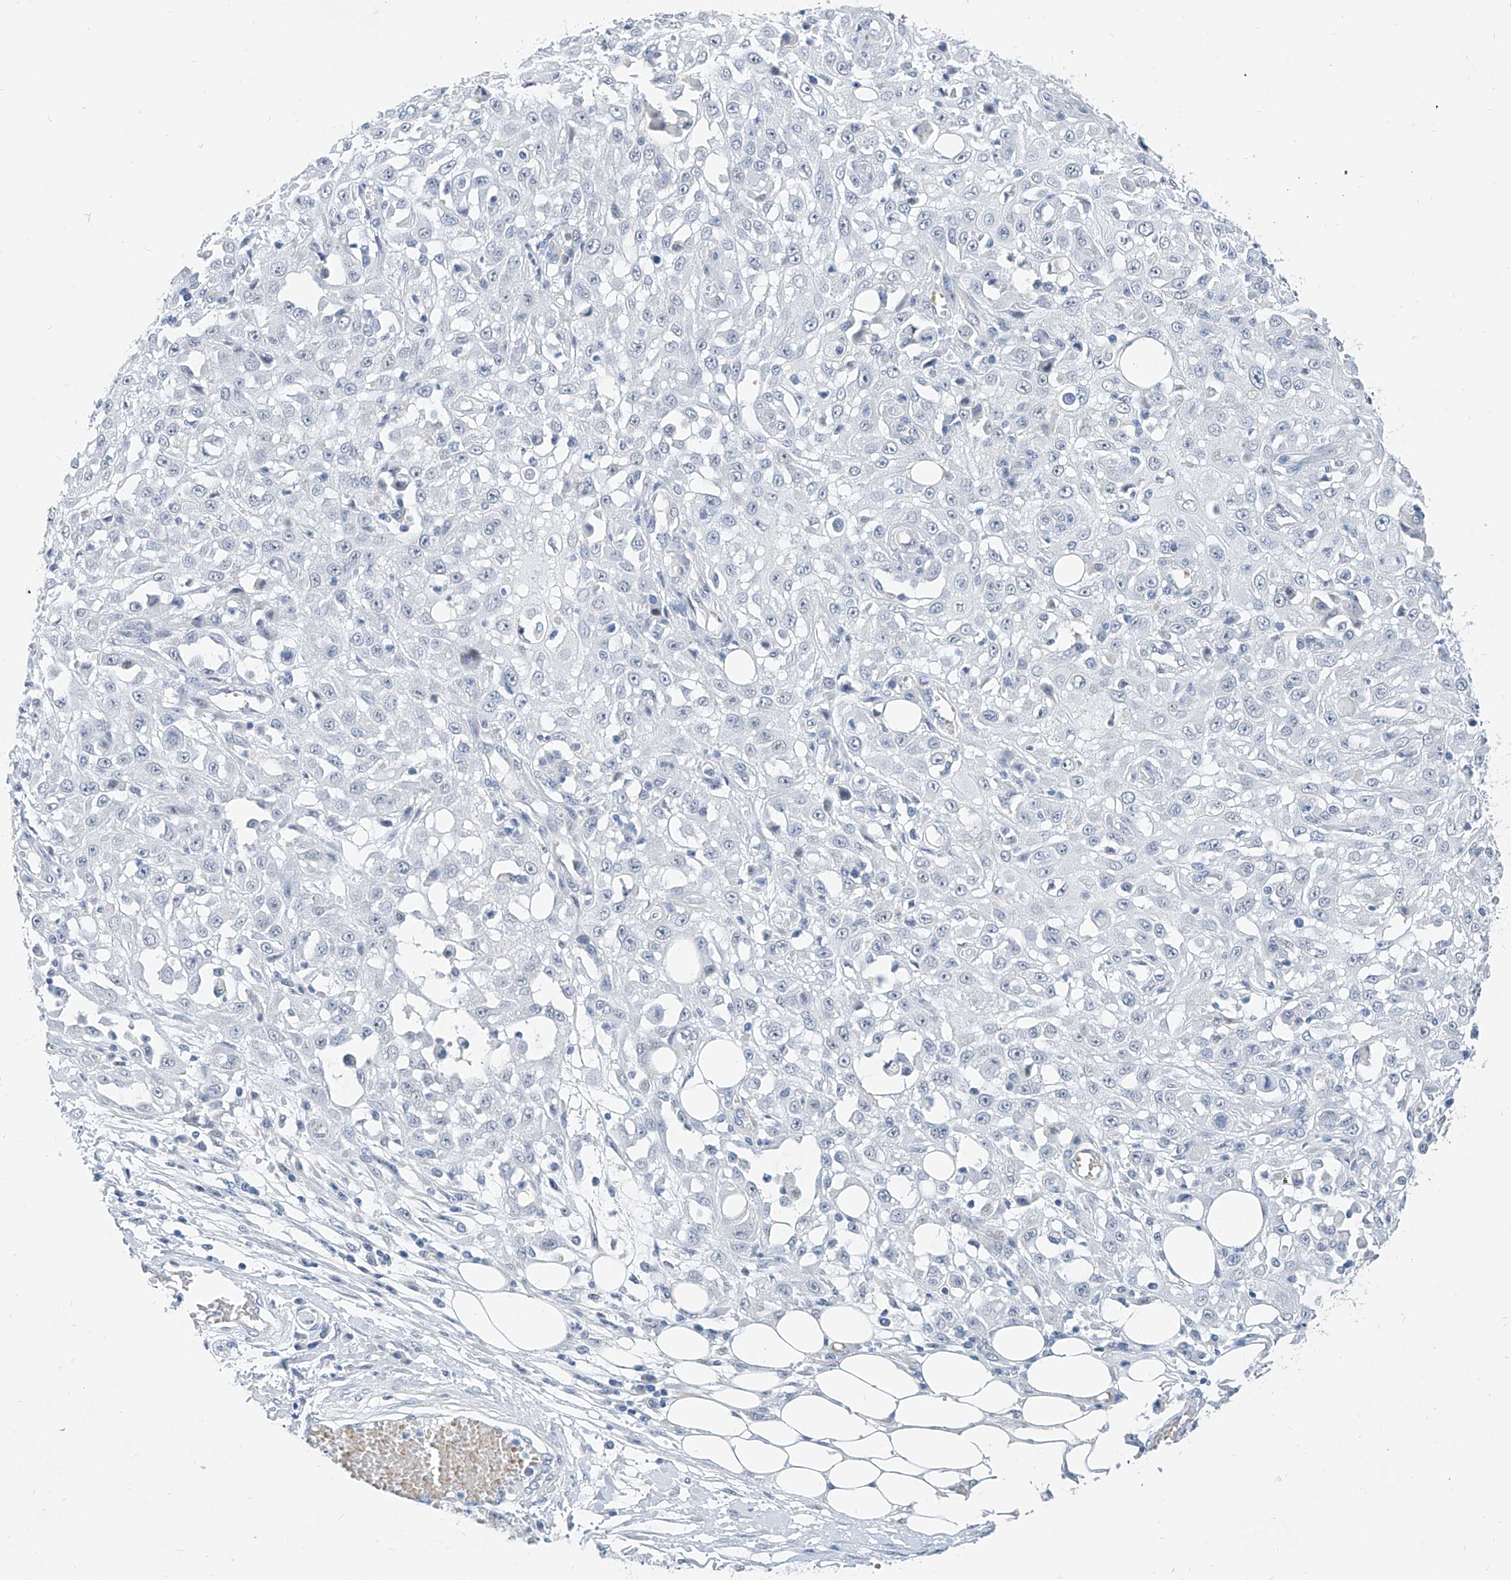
{"staining": {"intensity": "negative", "quantity": "none", "location": "none"}, "tissue": "skin cancer", "cell_type": "Tumor cells", "image_type": "cancer", "snomed": [{"axis": "morphology", "description": "Squamous cell carcinoma, NOS"}, {"axis": "morphology", "description": "Squamous cell carcinoma, metastatic, NOS"}, {"axis": "topography", "description": "Skin"}, {"axis": "topography", "description": "Lymph node"}], "caption": "Tumor cells are negative for brown protein staining in metastatic squamous cell carcinoma (skin).", "gene": "BPTF", "patient": {"sex": "male", "age": 75}}